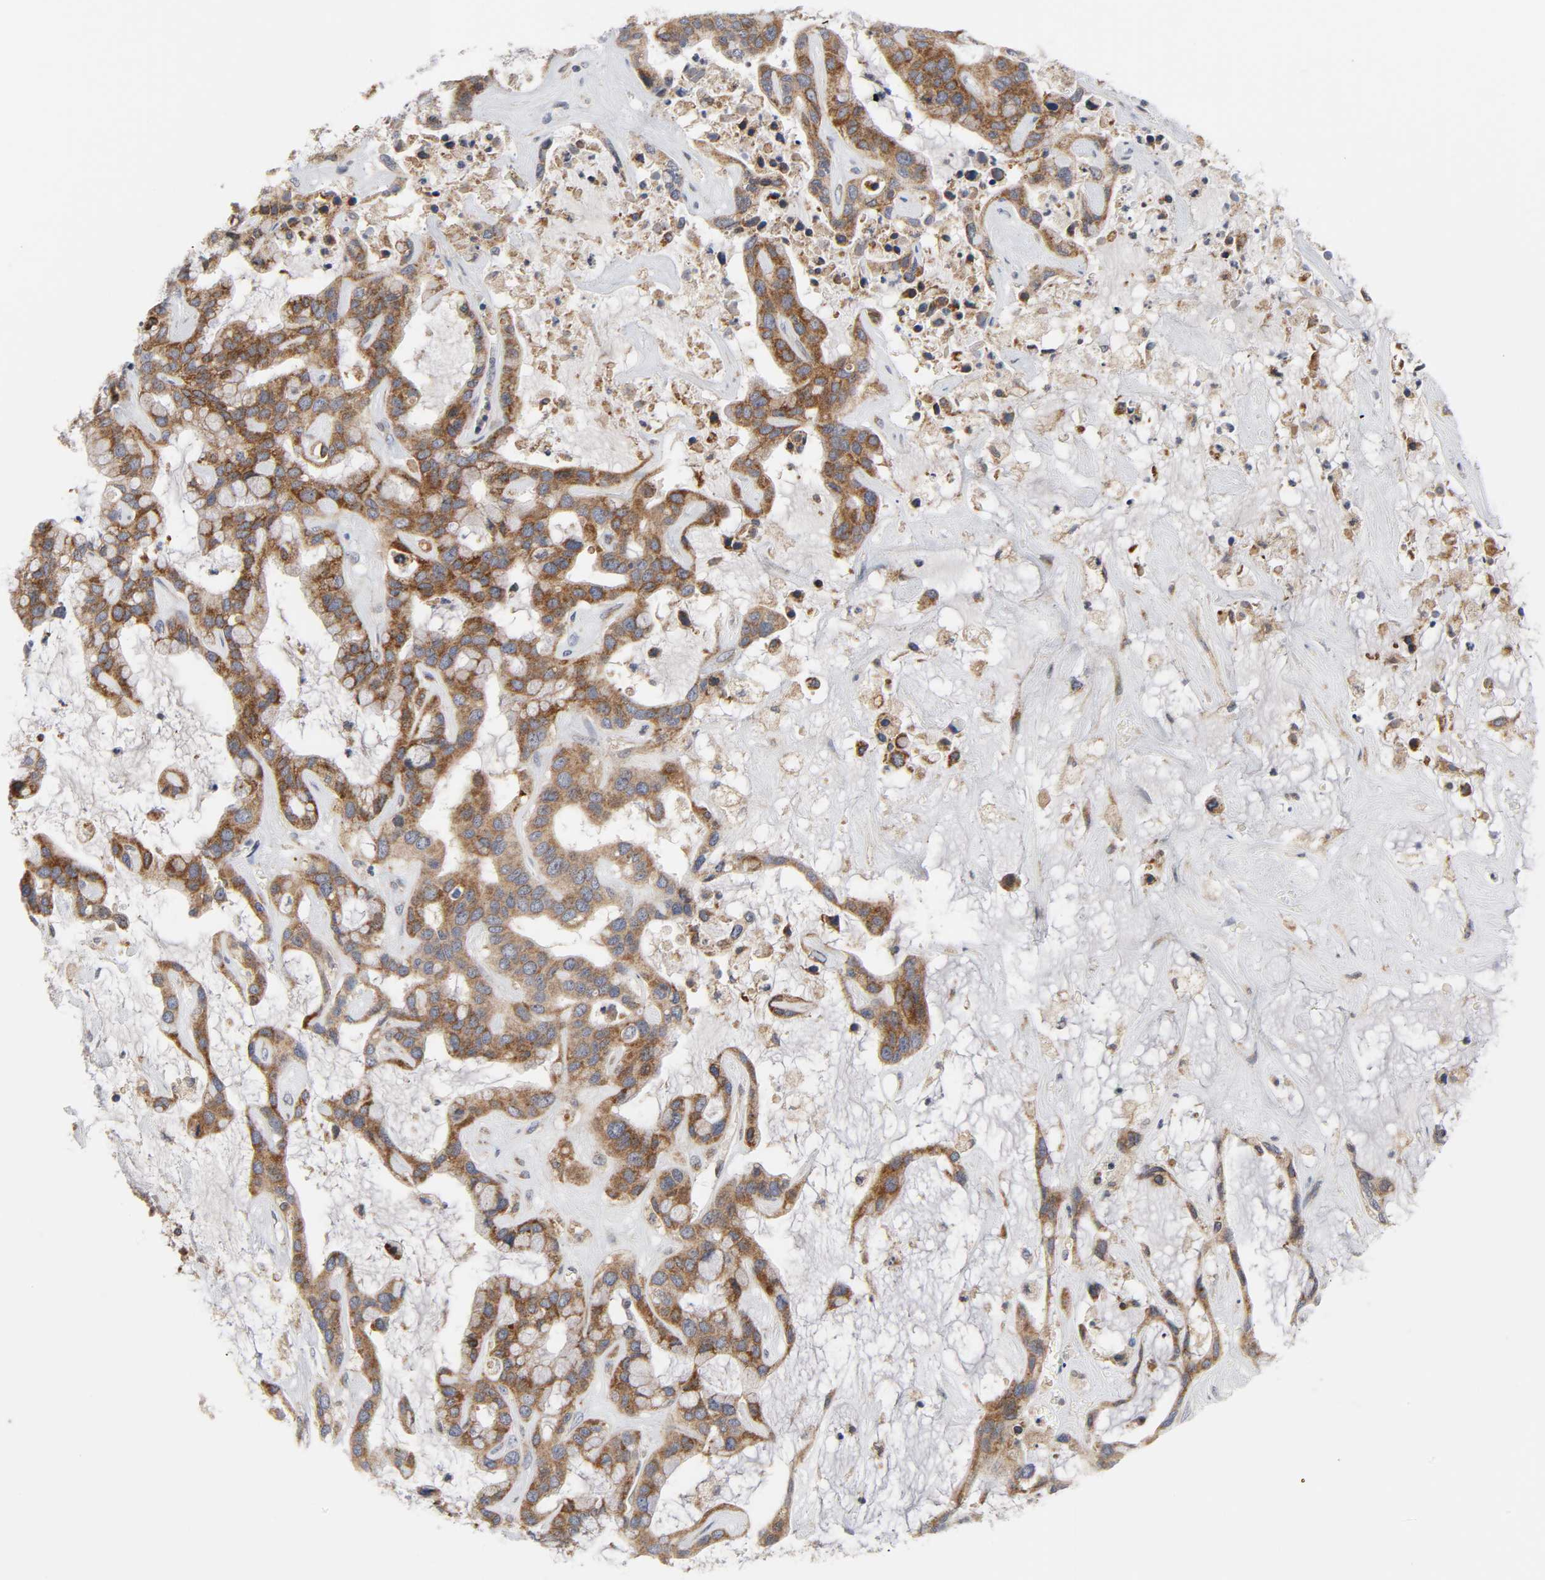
{"staining": {"intensity": "moderate", "quantity": ">75%", "location": "cytoplasmic/membranous"}, "tissue": "liver cancer", "cell_type": "Tumor cells", "image_type": "cancer", "snomed": [{"axis": "morphology", "description": "Cholangiocarcinoma"}, {"axis": "topography", "description": "Liver"}], "caption": "This is an image of immunohistochemistry staining of liver cancer (cholangiocarcinoma), which shows moderate positivity in the cytoplasmic/membranous of tumor cells.", "gene": "BAX", "patient": {"sex": "female", "age": 65}}